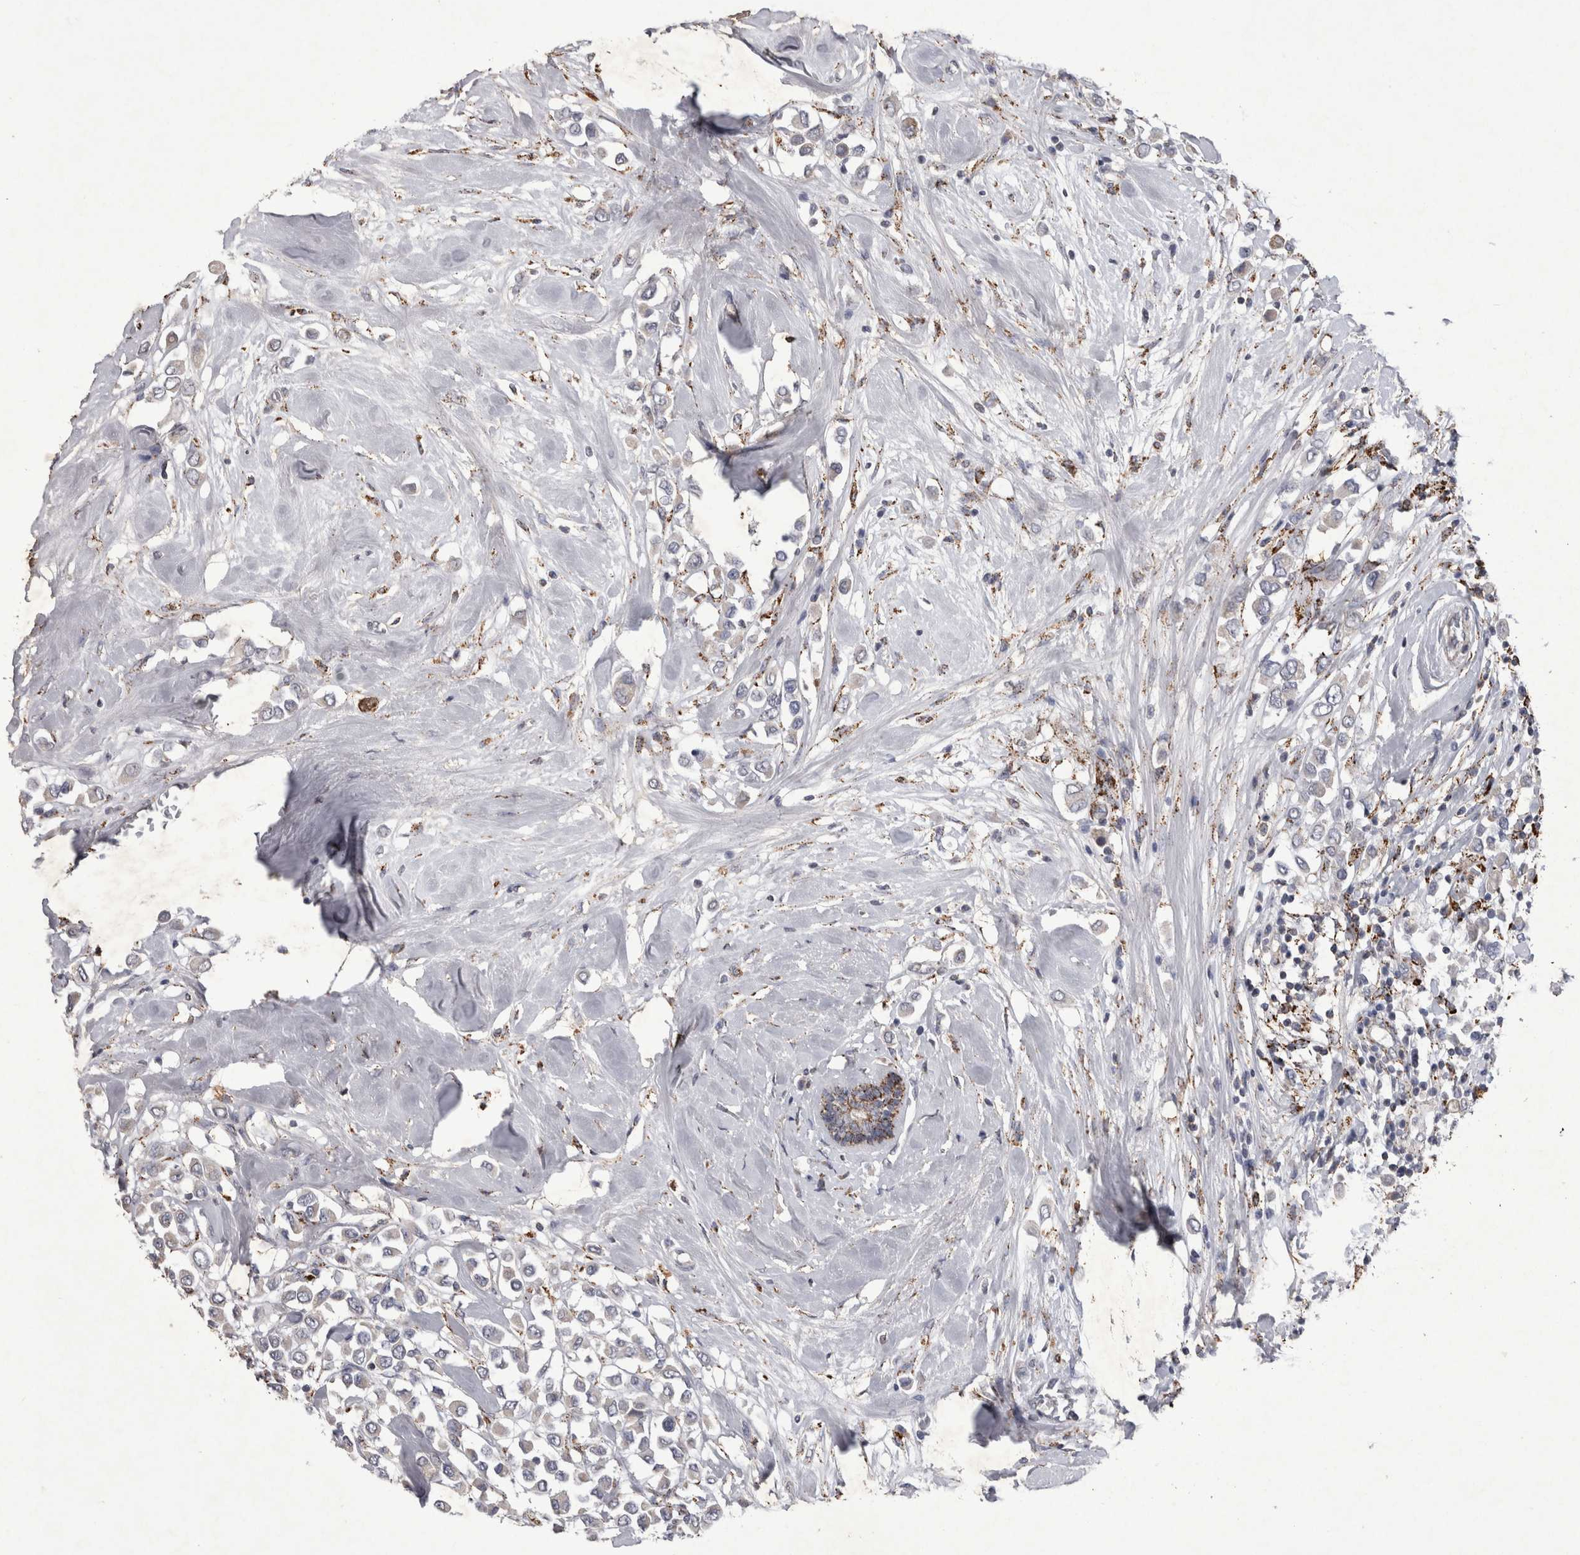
{"staining": {"intensity": "negative", "quantity": "none", "location": "none"}, "tissue": "breast cancer", "cell_type": "Tumor cells", "image_type": "cancer", "snomed": [{"axis": "morphology", "description": "Duct carcinoma"}, {"axis": "topography", "description": "Breast"}], "caption": "Immunohistochemistry photomicrograph of neoplastic tissue: human breast intraductal carcinoma stained with DAB demonstrates no significant protein expression in tumor cells. (DAB immunohistochemistry with hematoxylin counter stain).", "gene": "DKK3", "patient": {"sex": "female", "age": 61}}